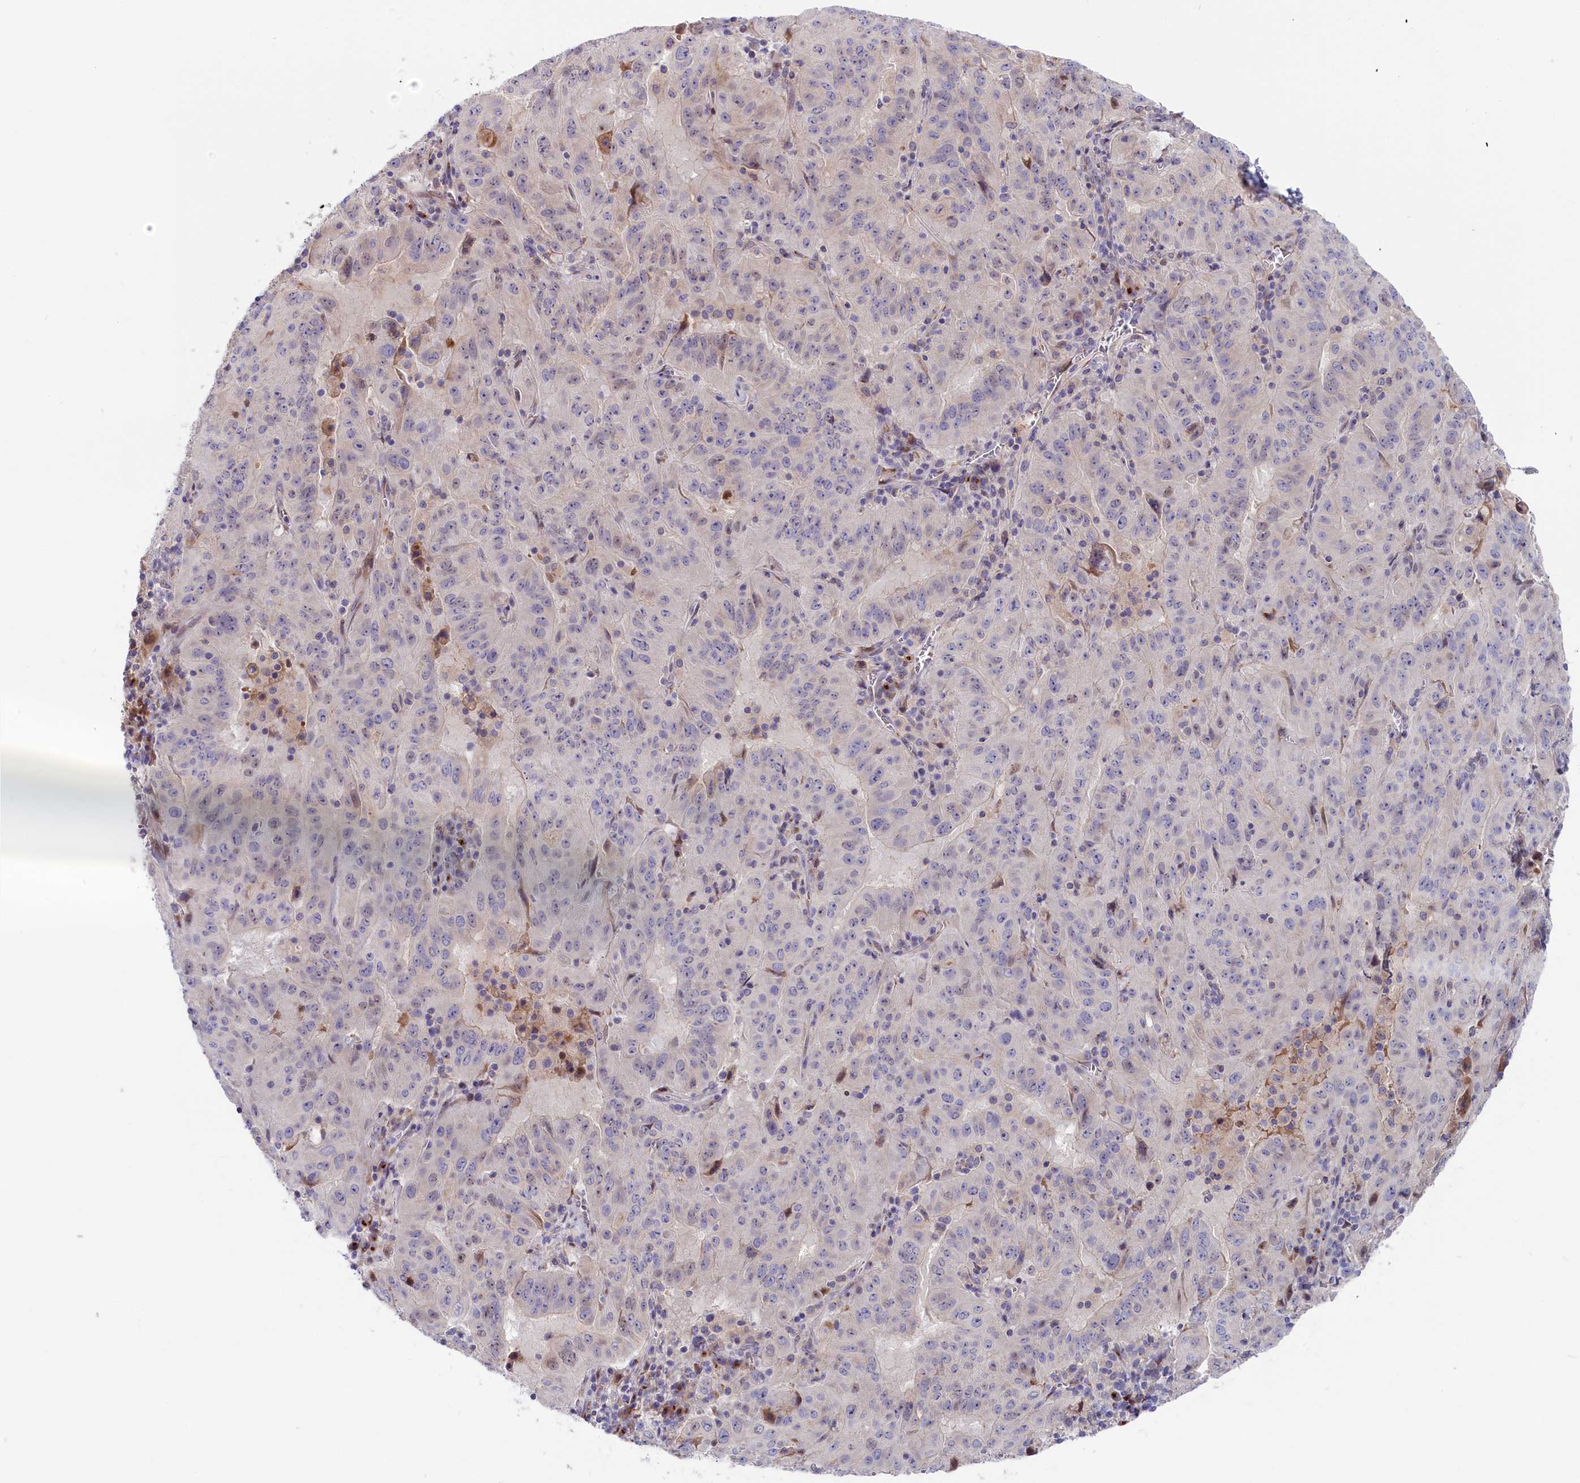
{"staining": {"intensity": "negative", "quantity": "none", "location": "none"}, "tissue": "pancreatic cancer", "cell_type": "Tumor cells", "image_type": "cancer", "snomed": [{"axis": "morphology", "description": "Adenocarcinoma, NOS"}, {"axis": "topography", "description": "Pancreas"}], "caption": "Immunohistochemistry (IHC) image of pancreatic cancer (adenocarcinoma) stained for a protein (brown), which exhibits no staining in tumor cells.", "gene": "CHST12", "patient": {"sex": "male", "age": 63}}